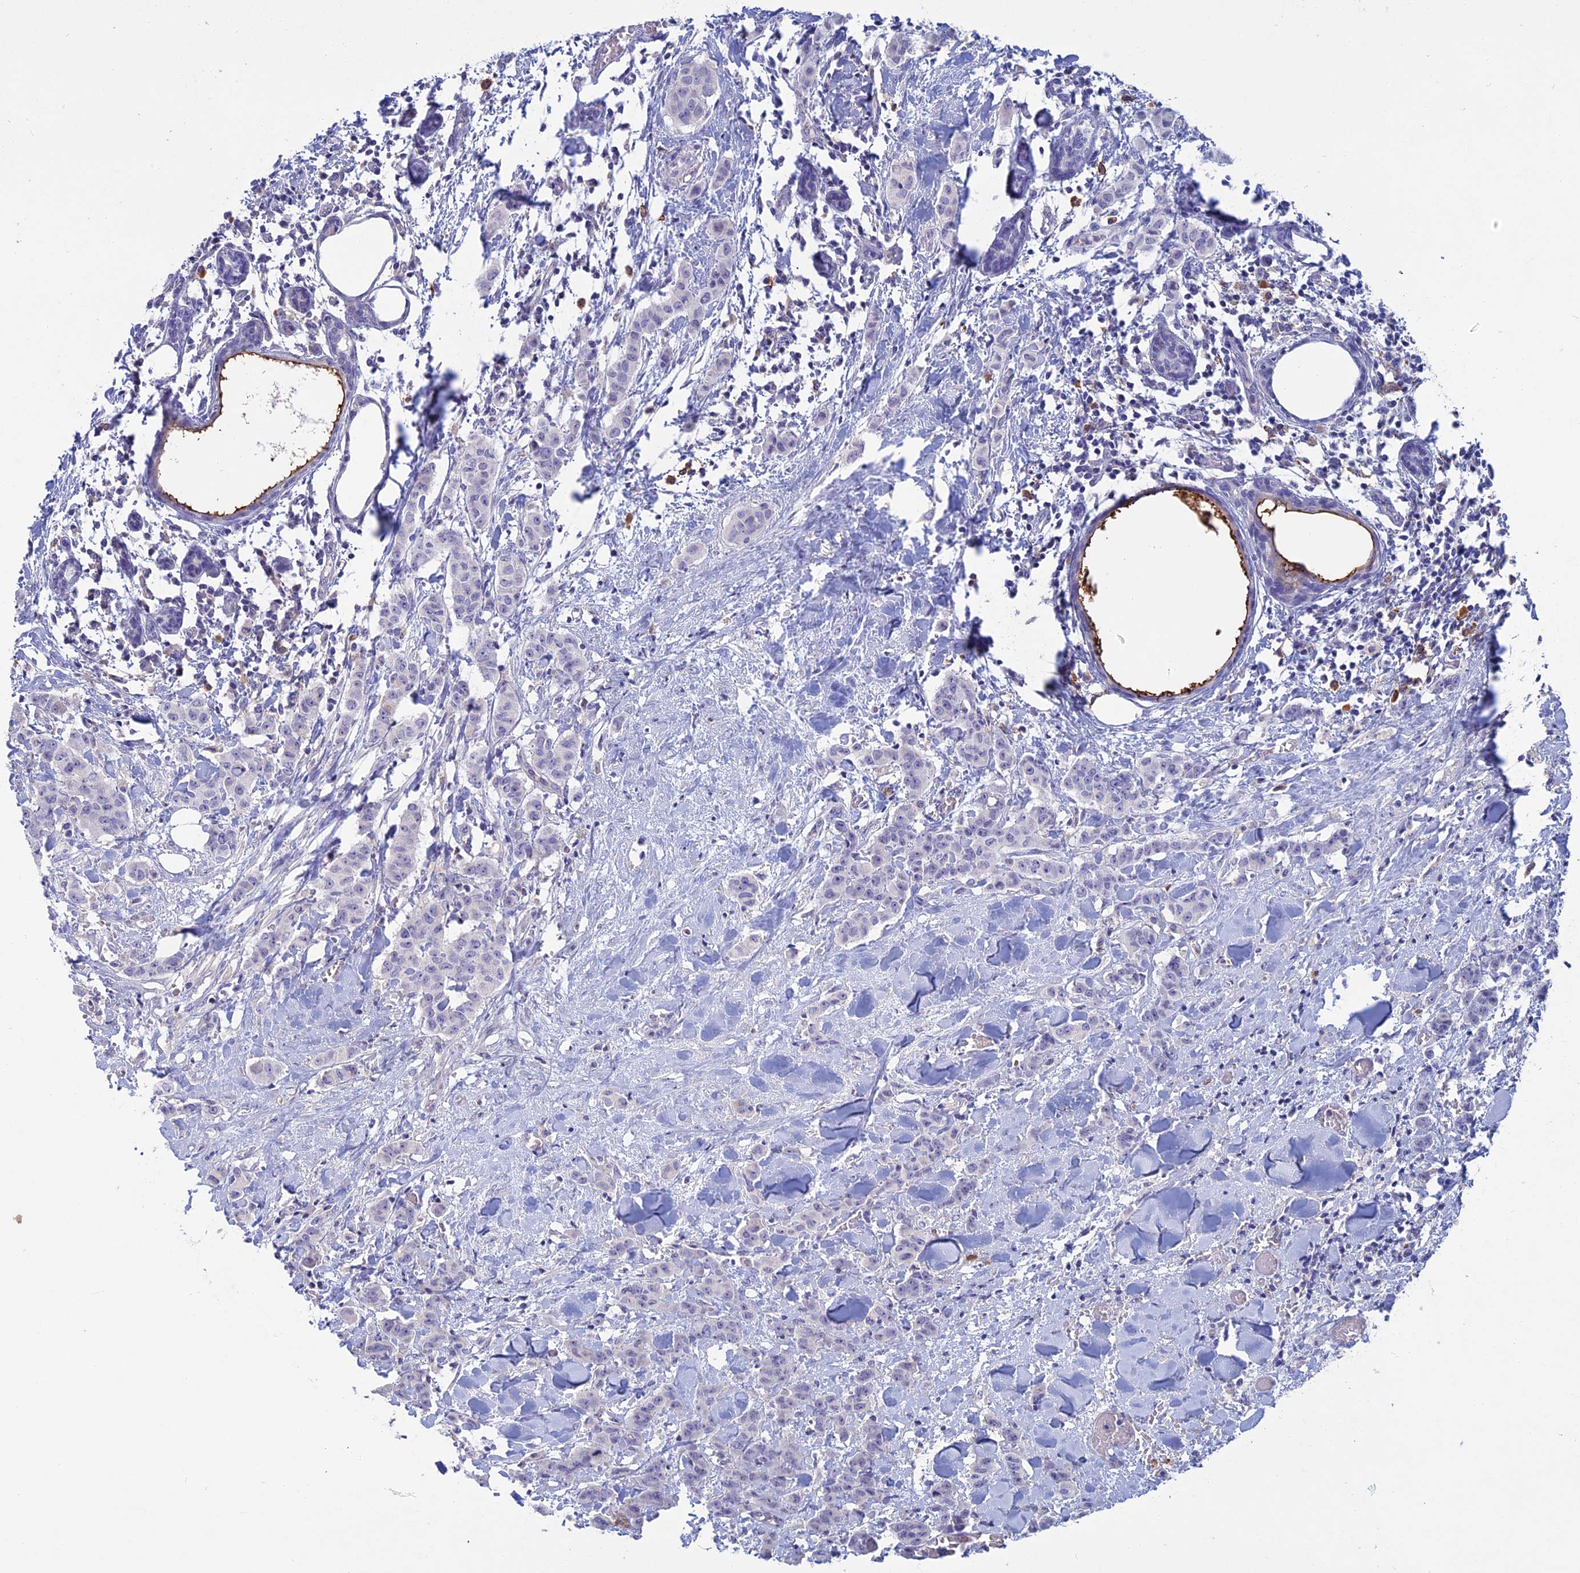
{"staining": {"intensity": "negative", "quantity": "none", "location": "none"}, "tissue": "breast cancer", "cell_type": "Tumor cells", "image_type": "cancer", "snomed": [{"axis": "morphology", "description": "Duct carcinoma"}, {"axis": "topography", "description": "Breast"}], "caption": "Tumor cells show no significant expression in breast cancer (intraductal carcinoma). (Immunohistochemistry, brightfield microscopy, high magnification).", "gene": "SLC2A6", "patient": {"sex": "female", "age": 40}}